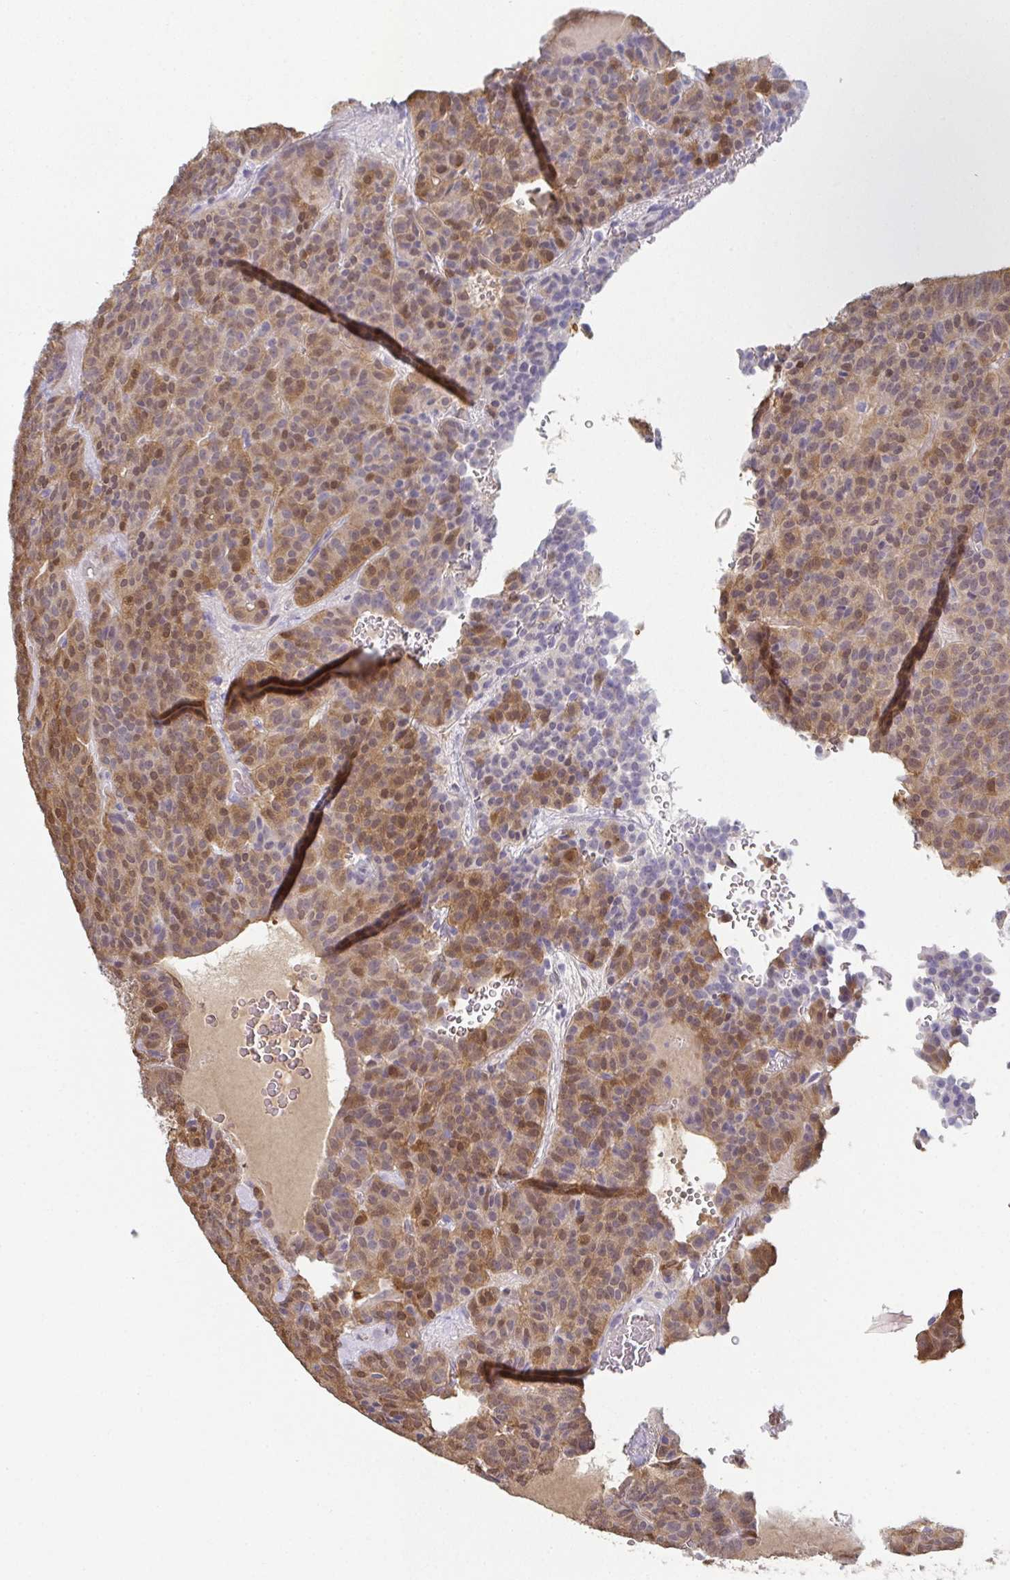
{"staining": {"intensity": "moderate", "quantity": ">75%", "location": "cytoplasmic/membranous,nuclear"}, "tissue": "carcinoid", "cell_type": "Tumor cells", "image_type": "cancer", "snomed": [{"axis": "morphology", "description": "Carcinoid, malignant, NOS"}, {"axis": "topography", "description": "Lung"}], "caption": "Immunohistochemistry (IHC) (DAB (3,3'-diaminobenzidine)) staining of human carcinoid (malignant) displays moderate cytoplasmic/membranous and nuclear protein staining in approximately >75% of tumor cells.", "gene": "RBP1", "patient": {"sex": "male", "age": 70}}